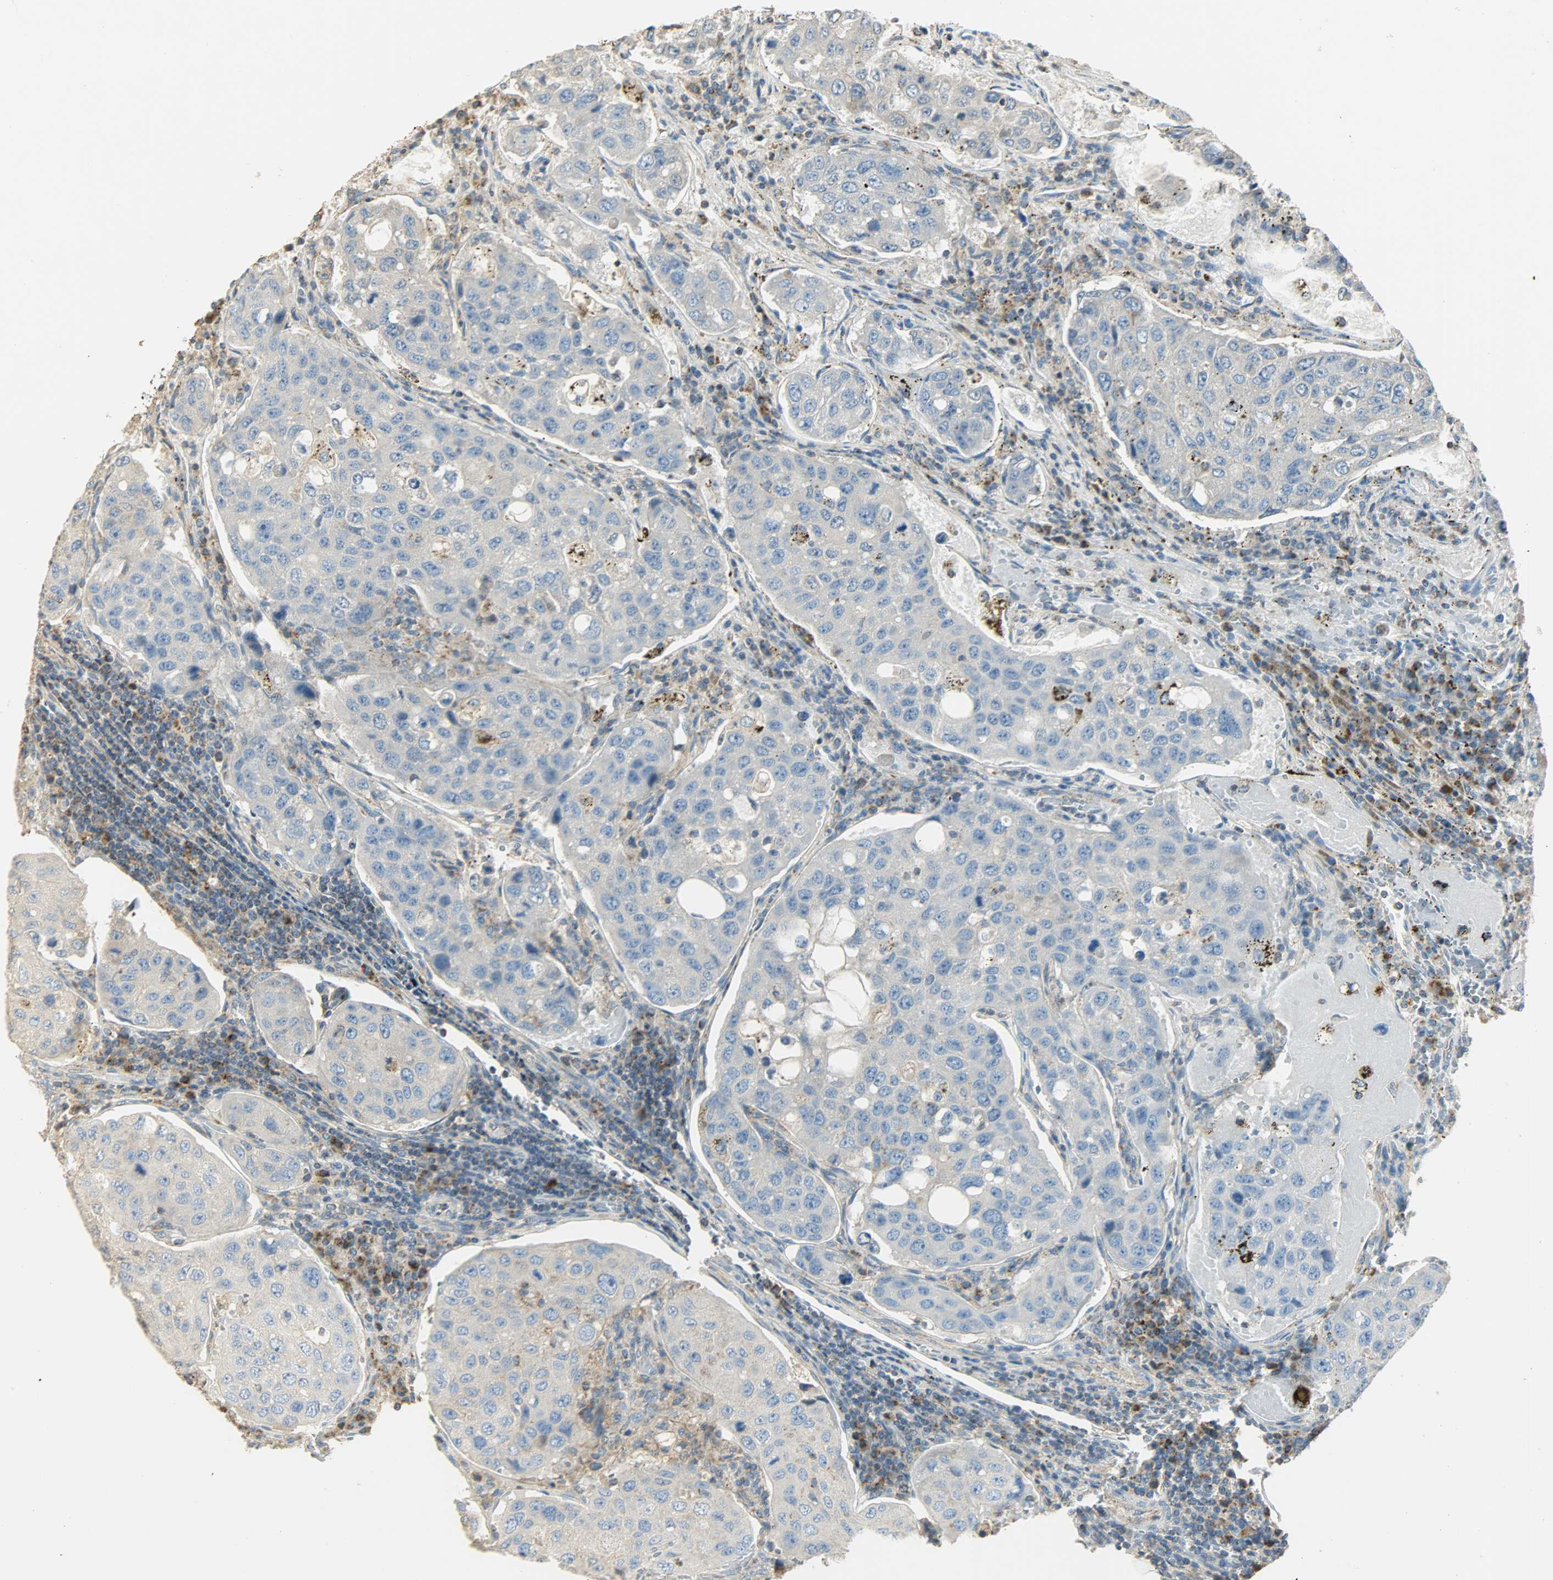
{"staining": {"intensity": "weak", "quantity": ">75%", "location": "cytoplasmic/membranous"}, "tissue": "urothelial cancer", "cell_type": "Tumor cells", "image_type": "cancer", "snomed": [{"axis": "morphology", "description": "Urothelial carcinoma, High grade"}, {"axis": "topography", "description": "Lymph node"}, {"axis": "topography", "description": "Urinary bladder"}], "caption": "DAB (3,3'-diaminobenzidine) immunohistochemical staining of human urothelial carcinoma (high-grade) demonstrates weak cytoplasmic/membranous protein expression in about >75% of tumor cells. (DAB (3,3'-diaminobenzidine) = brown stain, brightfield microscopy at high magnification).", "gene": "NNT", "patient": {"sex": "male", "age": 51}}